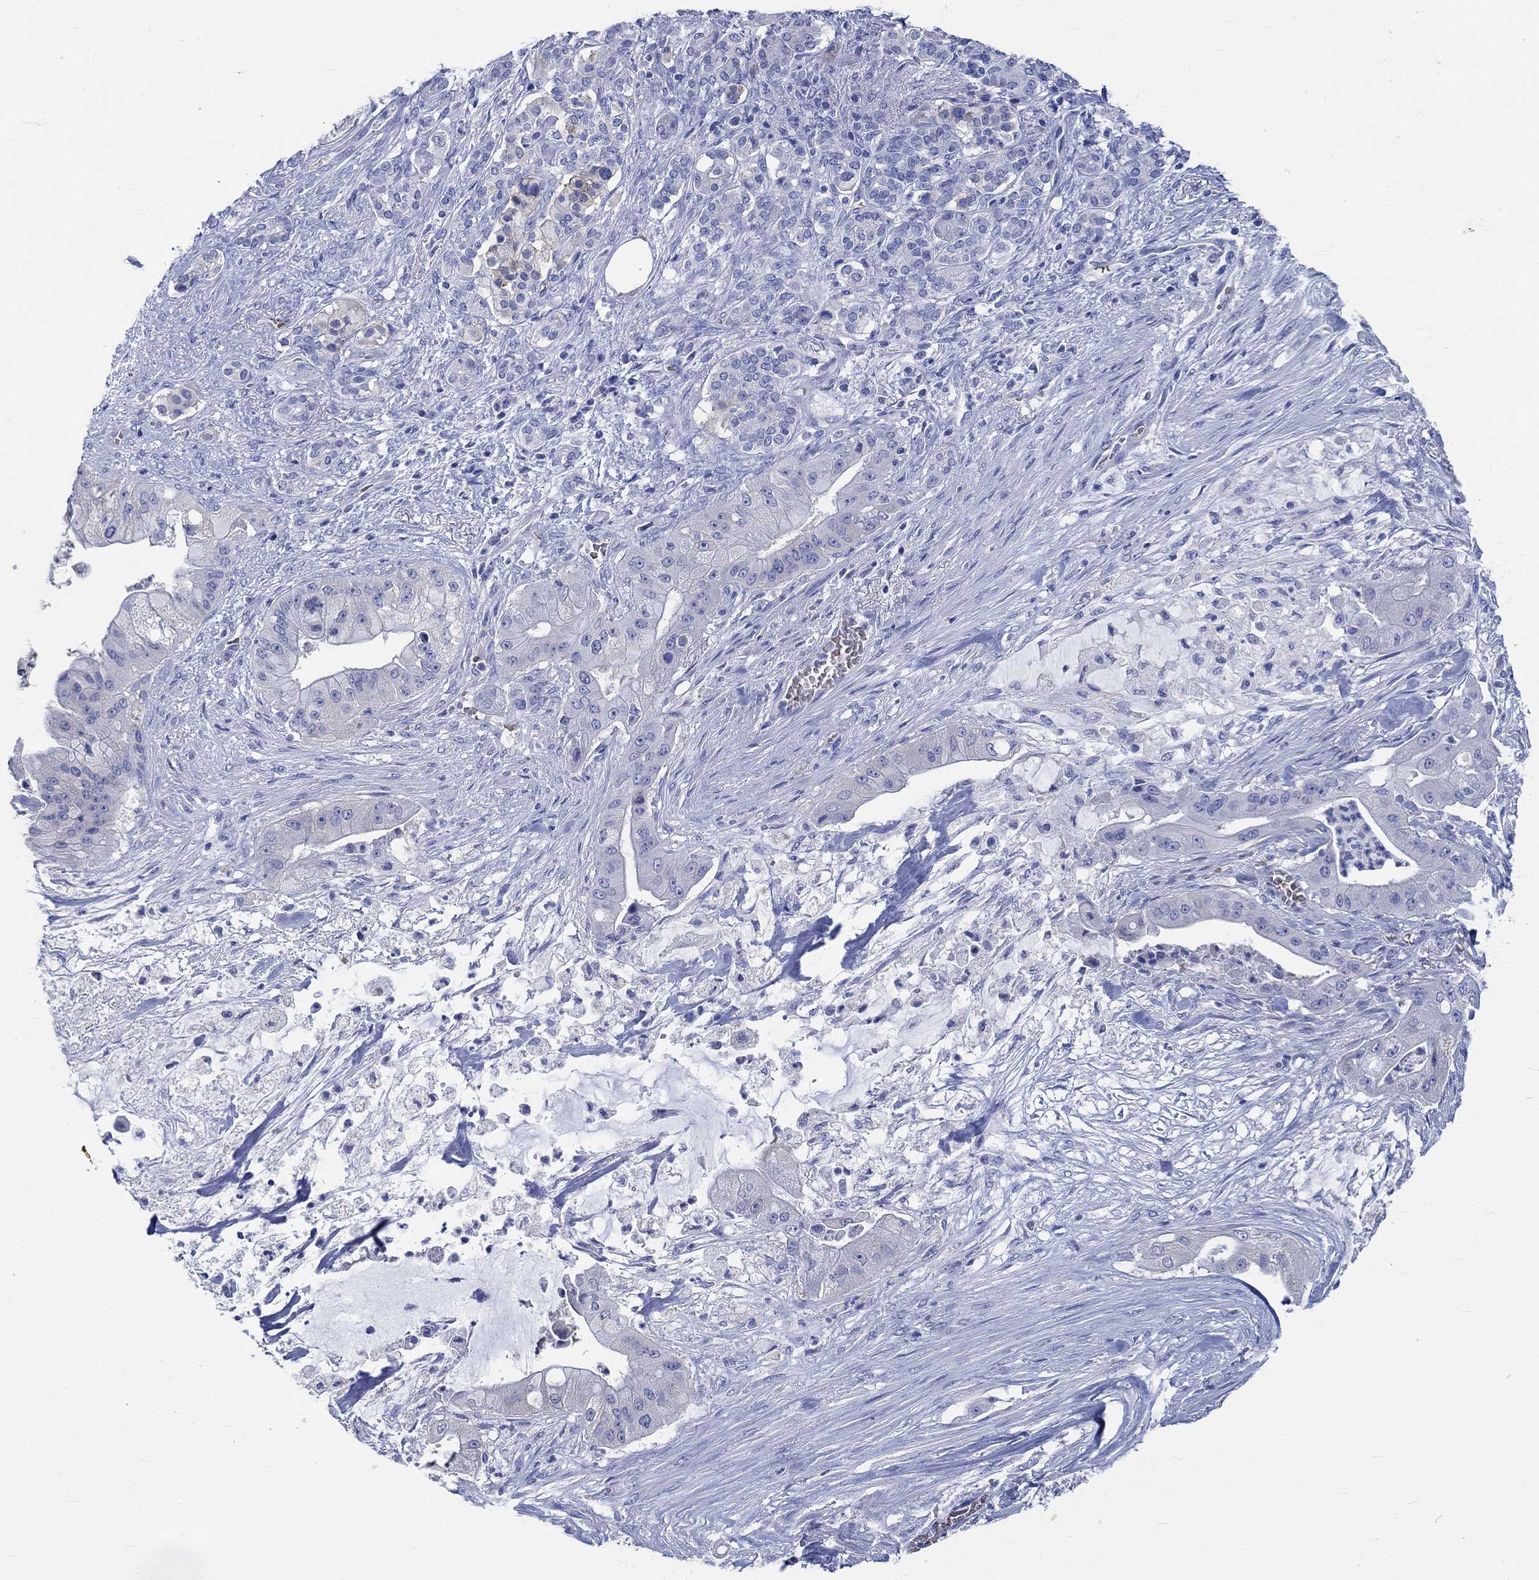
{"staining": {"intensity": "weak", "quantity": "<25%", "location": "cytoplasmic/membranous"}, "tissue": "pancreatic cancer", "cell_type": "Tumor cells", "image_type": "cancer", "snomed": [{"axis": "morphology", "description": "Normal tissue, NOS"}, {"axis": "morphology", "description": "Inflammation, NOS"}, {"axis": "morphology", "description": "Adenocarcinoma, NOS"}, {"axis": "topography", "description": "Pancreas"}], "caption": "DAB immunohistochemical staining of human pancreatic adenocarcinoma exhibits no significant expression in tumor cells.", "gene": "KCNA1", "patient": {"sex": "male", "age": 57}}